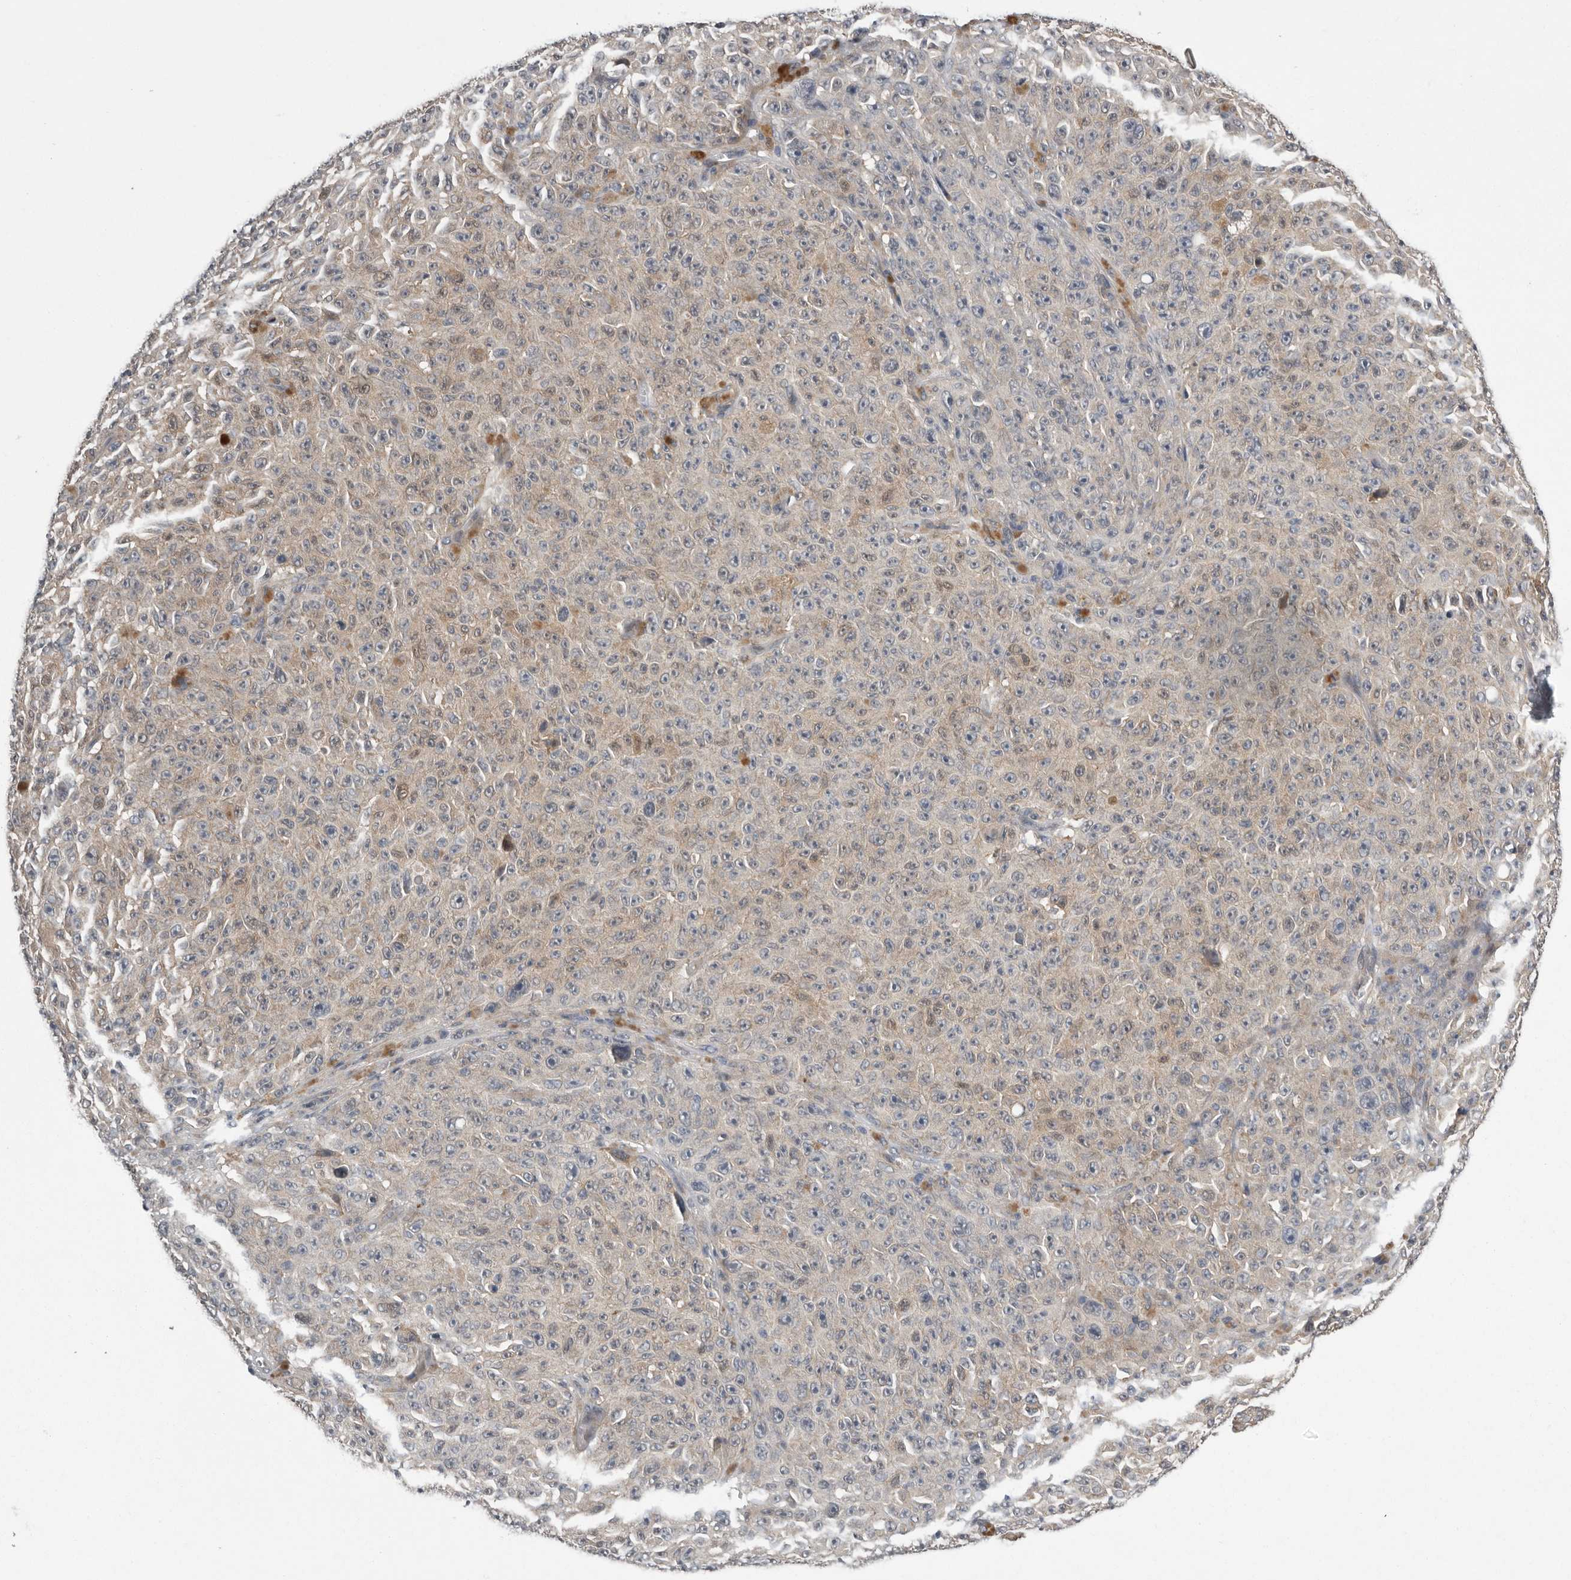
{"staining": {"intensity": "negative", "quantity": "none", "location": "none"}, "tissue": "melanoma", "cell_type": "Tumor cells", "image_type": "cancer", "snomed": [{"axis": "morphology", "description": "Malignant melanoma, NOS"}, {"axis": "topography", "description": "Skin"}], "caption": "The immunohistochemistry (IHC) histopathology image has no significant expression in tumor cells of malignant melanoma tissue.", "gene": "RALGPS2", "patient": {"sex": "female", "age": 82}}